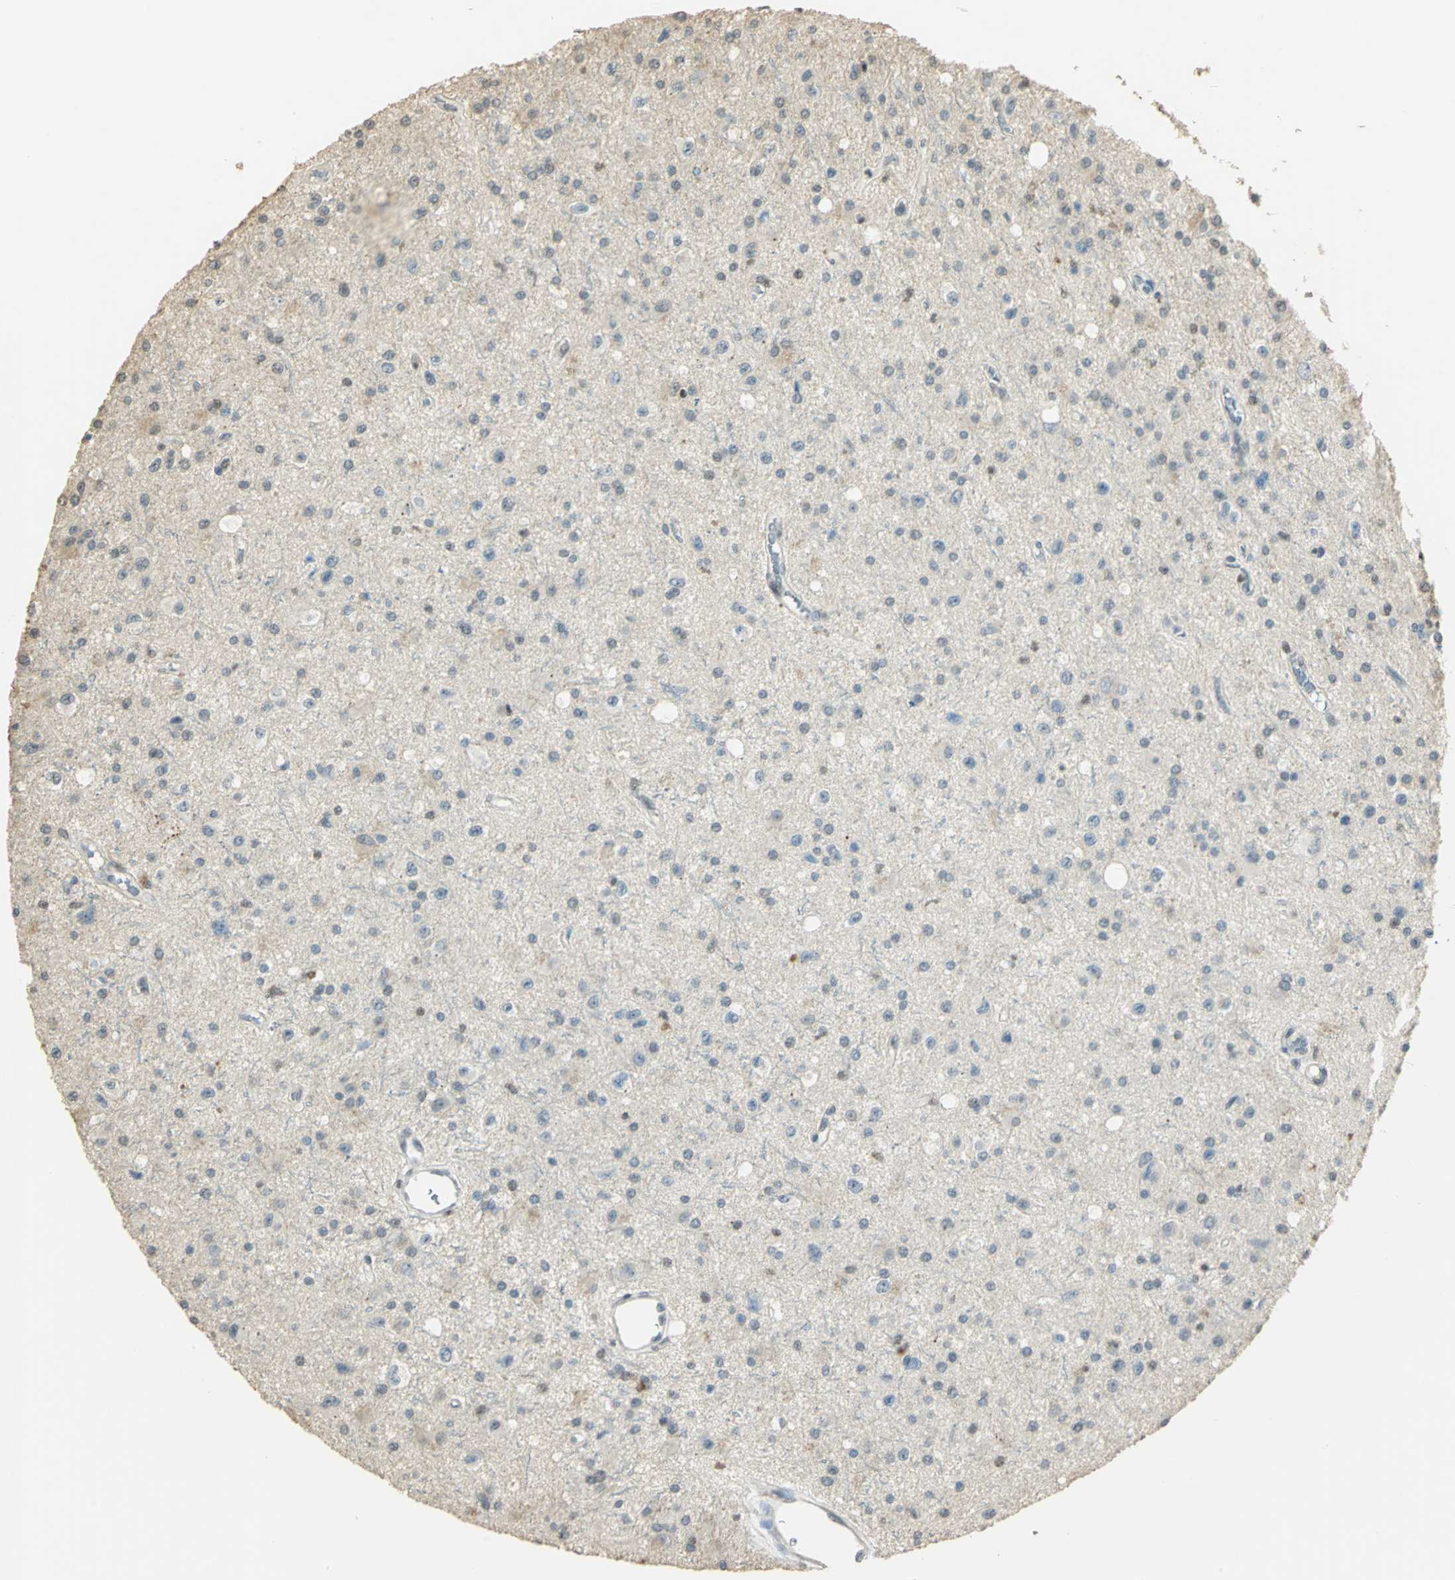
{"staining": {"intensity": "weak", "quantity": "25%-75%", "location": "cytoplasmic/membranous,nuclear"}, "tissue": "glioma", "cell_type": "Tumor cells", "image_type": "cancer", "snomed": [{"axis": "morphology", "description": "Glioma, malignant, Low grade"}, {"axis": "topography", "description": "Brain"}], "caption": "This image displays immunohistochemistry staining of glioma, with low weak cytoplasmic/membranous and nuclear positivity in about 25%-75% of tumor cells.", "gene": "ELF1", "patient": {"sex": "male", "age": 58}}